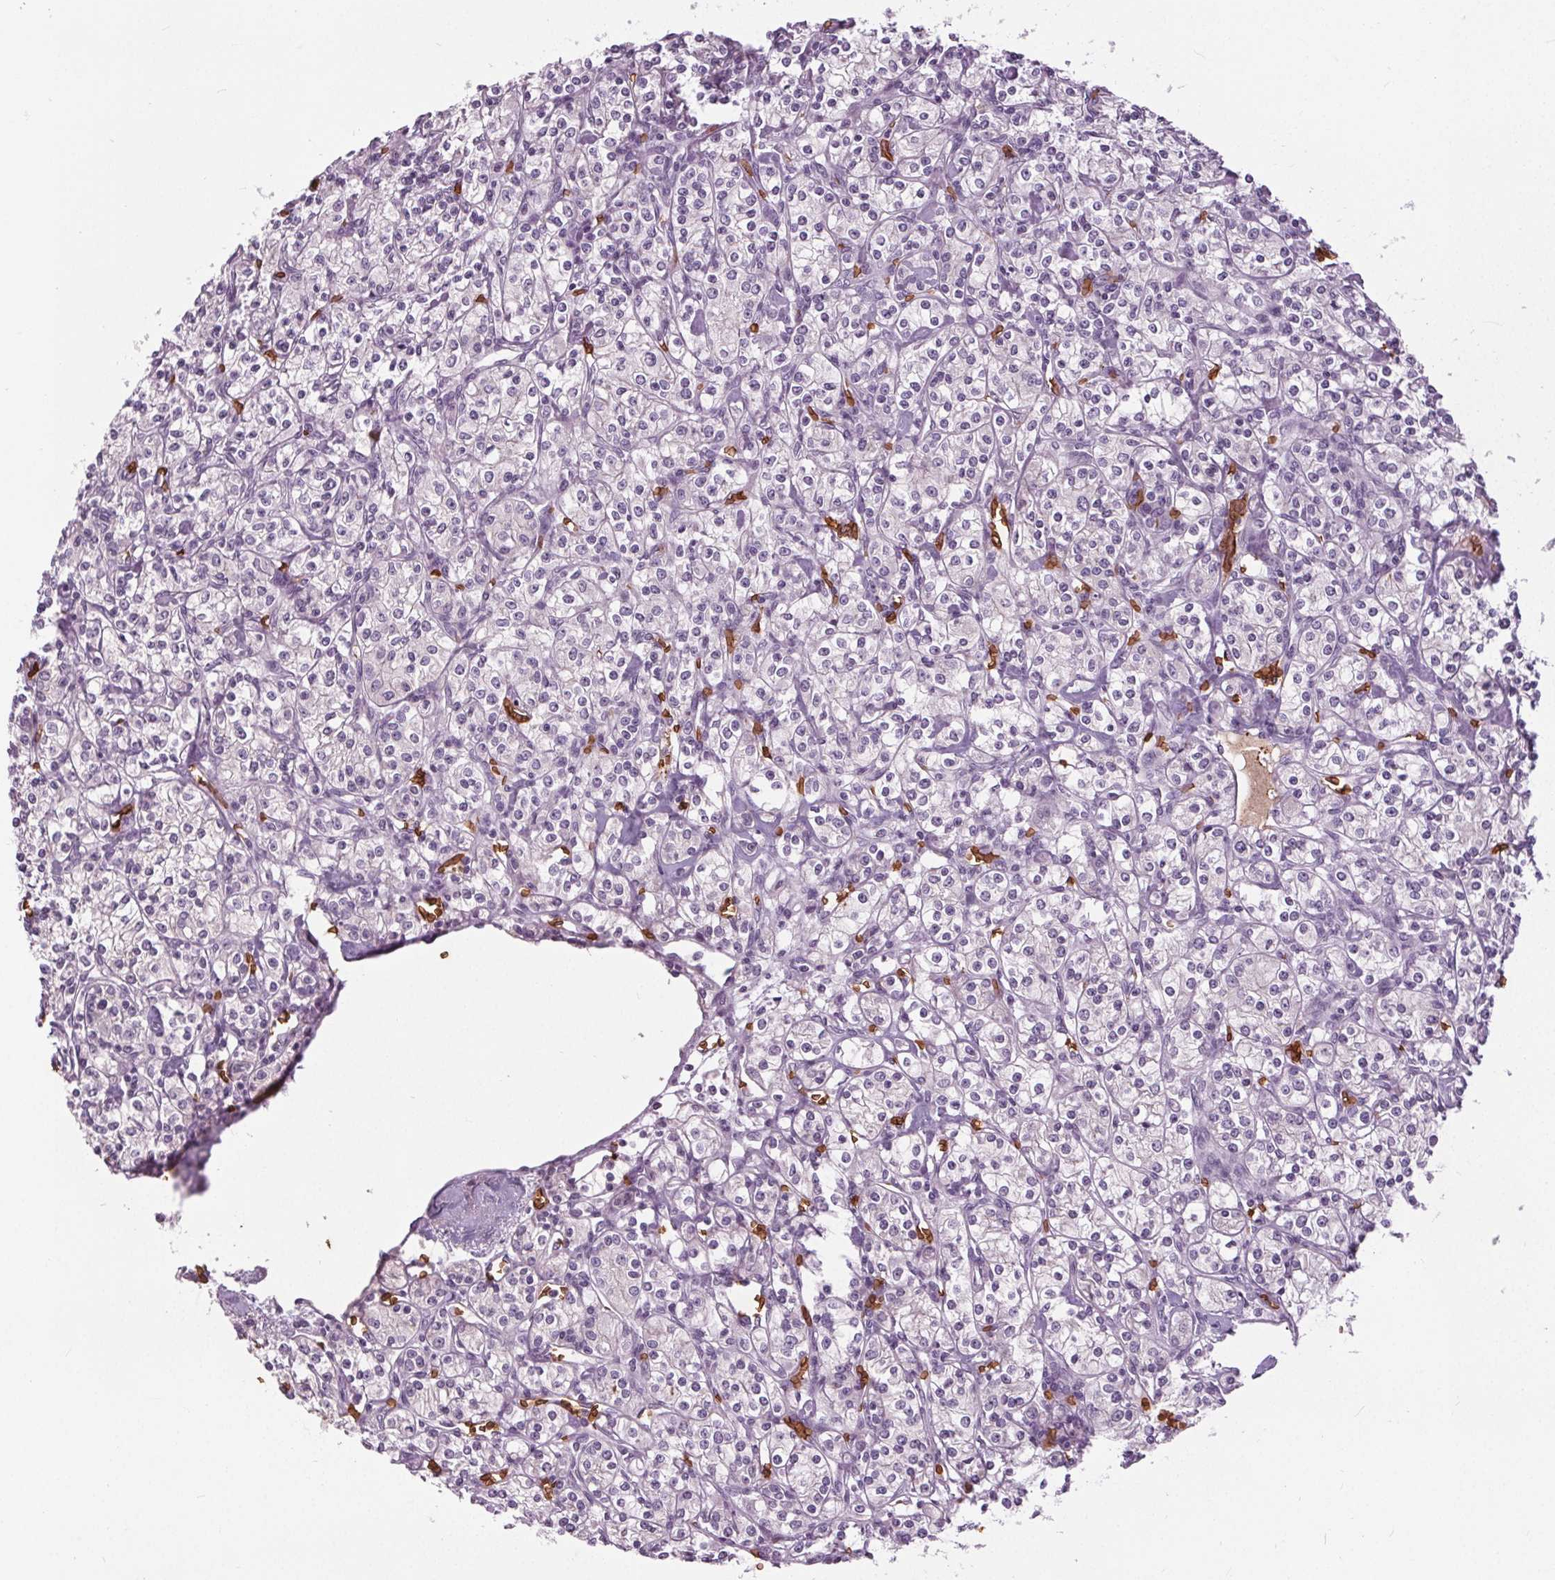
{"staining": {"intensity": "negative", "quantity": "none", "location": "none"}, "tissue": "renal cancer", "cell_type": "Tumor cells", "image_type": "cancer", "snomed": [{"axis": "morphology", "description": "Adenocarcinoma, NOS"}, {"axis": "topography", "description": "Kidney"}], "caption": "An immunohistochemistry (IHC) photomicrograph of adenocarcinoma (renal) is shown. There is no staining in tumor cells of adenocarcinoma (renal).", "gene": "SLC4A1", "patient": {"sex": "male", "age": 77}}